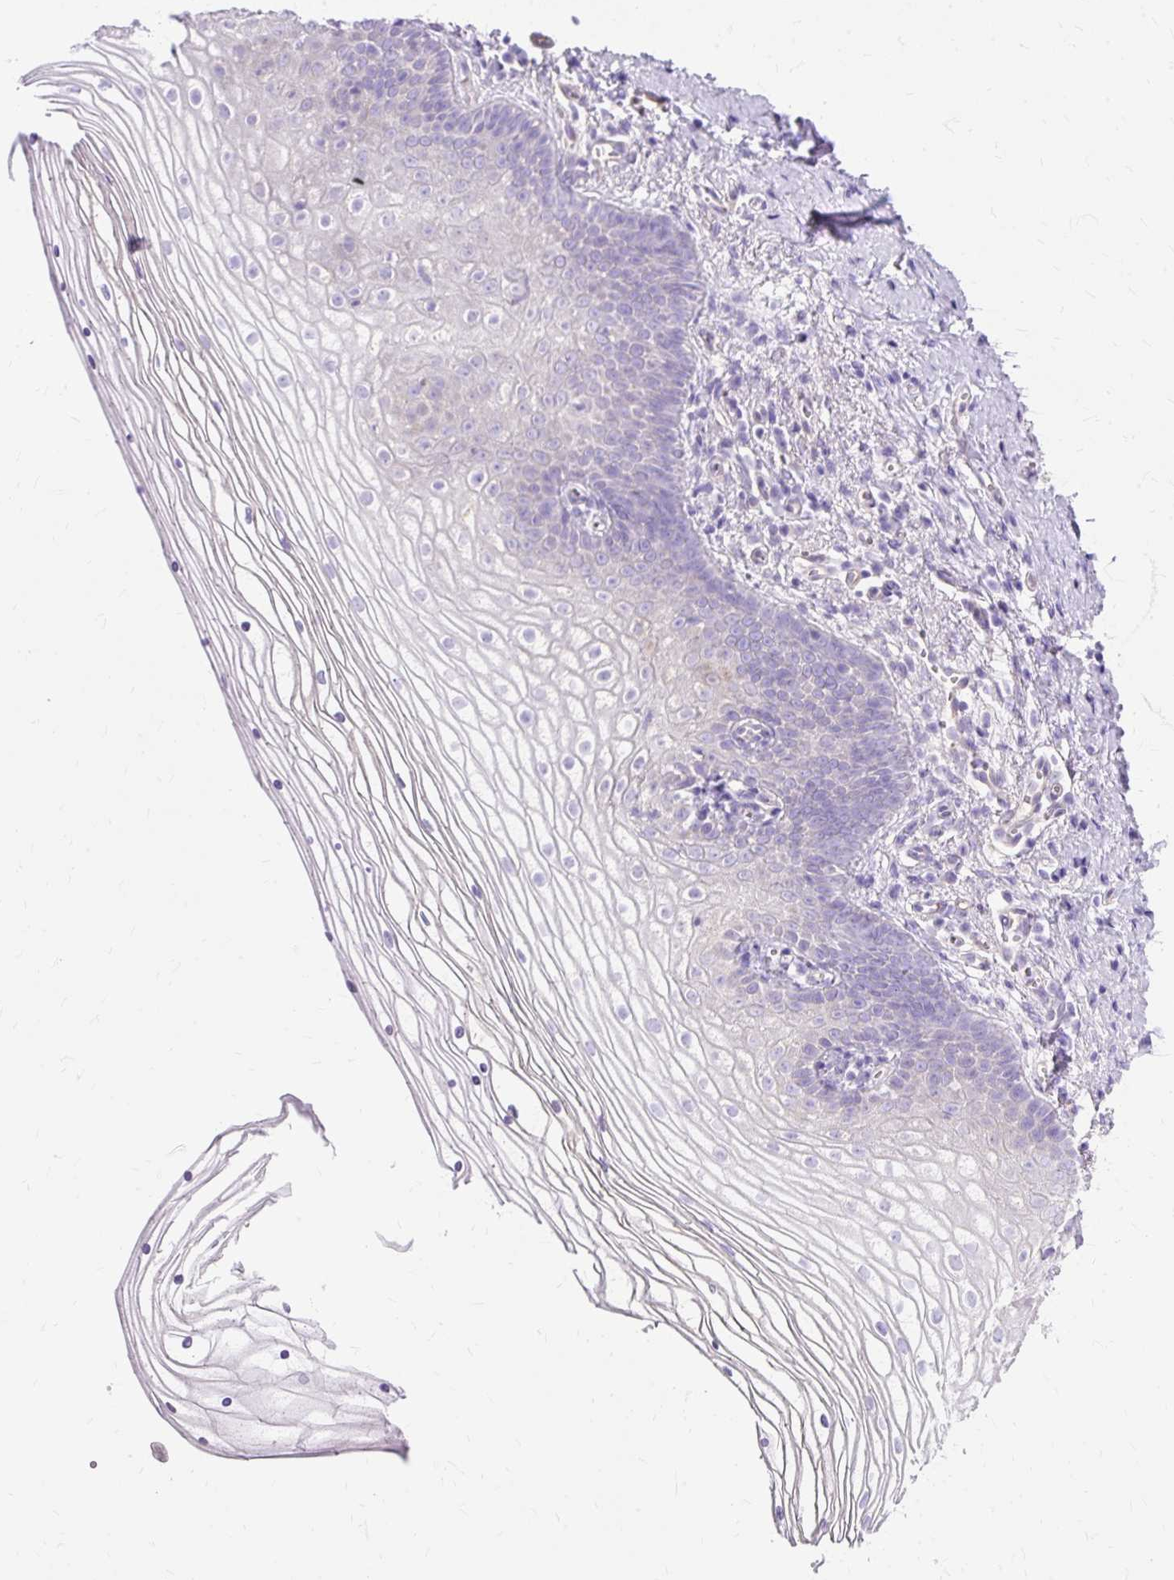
{"staining": {"intensity": "negative", "quantity": "none", "location": "none"}, "tissue": "vagina", "cell_type": "Squamous epithelial cells", "image_type": "normal", "snomed": [{"axis": "morphology", "description": "Normal tissue, NOS"}, {"axis": "topography", "description": "Vagina"}], "caption": "High power microscopy micrograph of an immunohistochemistry micrograph of unremarkable vagina, revealing no significant expression in squamous epithelial cells. (DAB immunohistochemistry with hematoxylin counter stain).", "gene": "MYO6", "patient": {"sex": "female", "age": 56}}